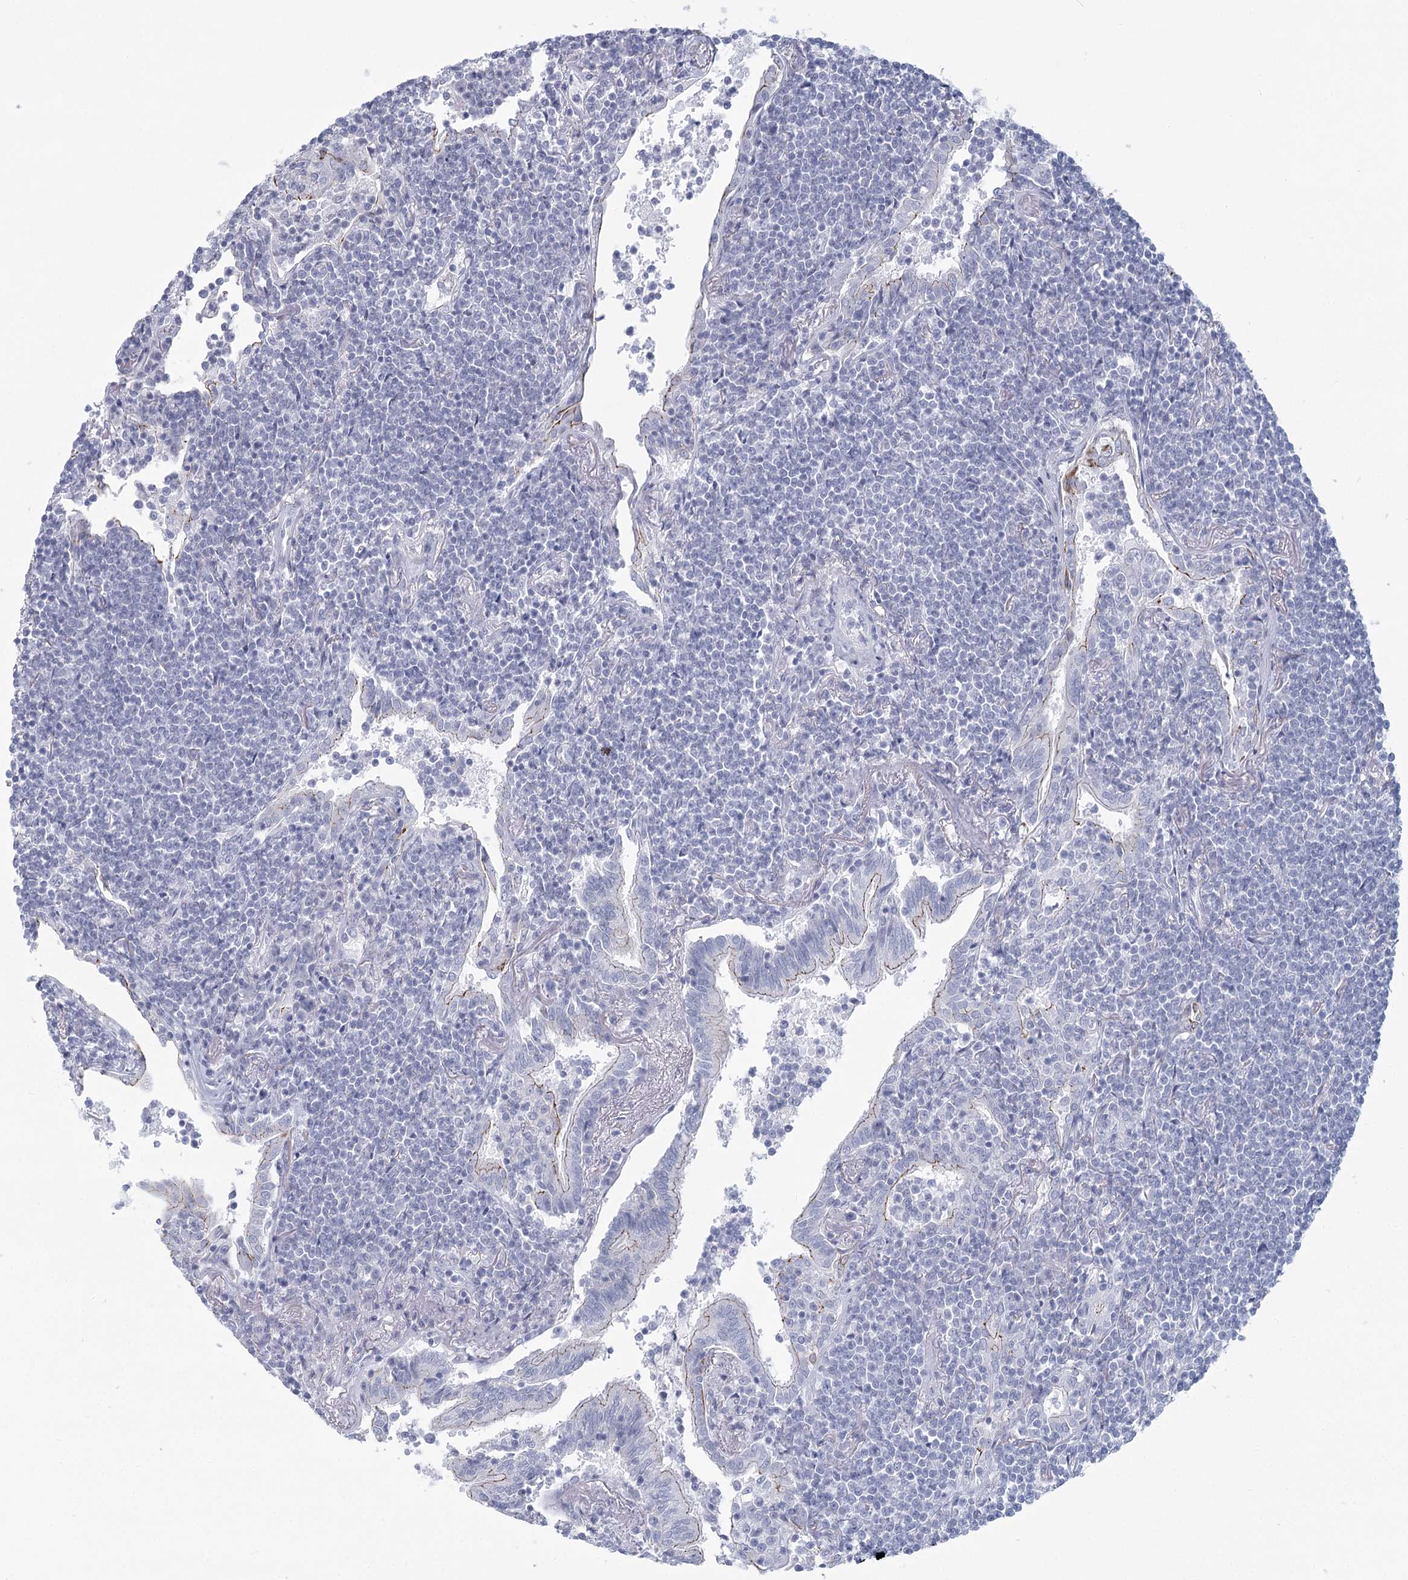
{"staining": {"intensity": "negative", "quantity": "none", "location": "none"}, "tissue": "lymphoma", "cell_type": "Tumor cells", "image_type": "cancer", "snomed": [{"axis": "morphology", "description": "Malignant lymphoma, non-Hodgkin's type, Low grade"}, {"axis": "topography", "description": "Lung"}], "caption": "This is an immunohistochemistry histopathology image of human lymphoma. There is no expression in tumor cells.", "gene": "WNT8B", "patient": {"sex": "female", "age": 71}}